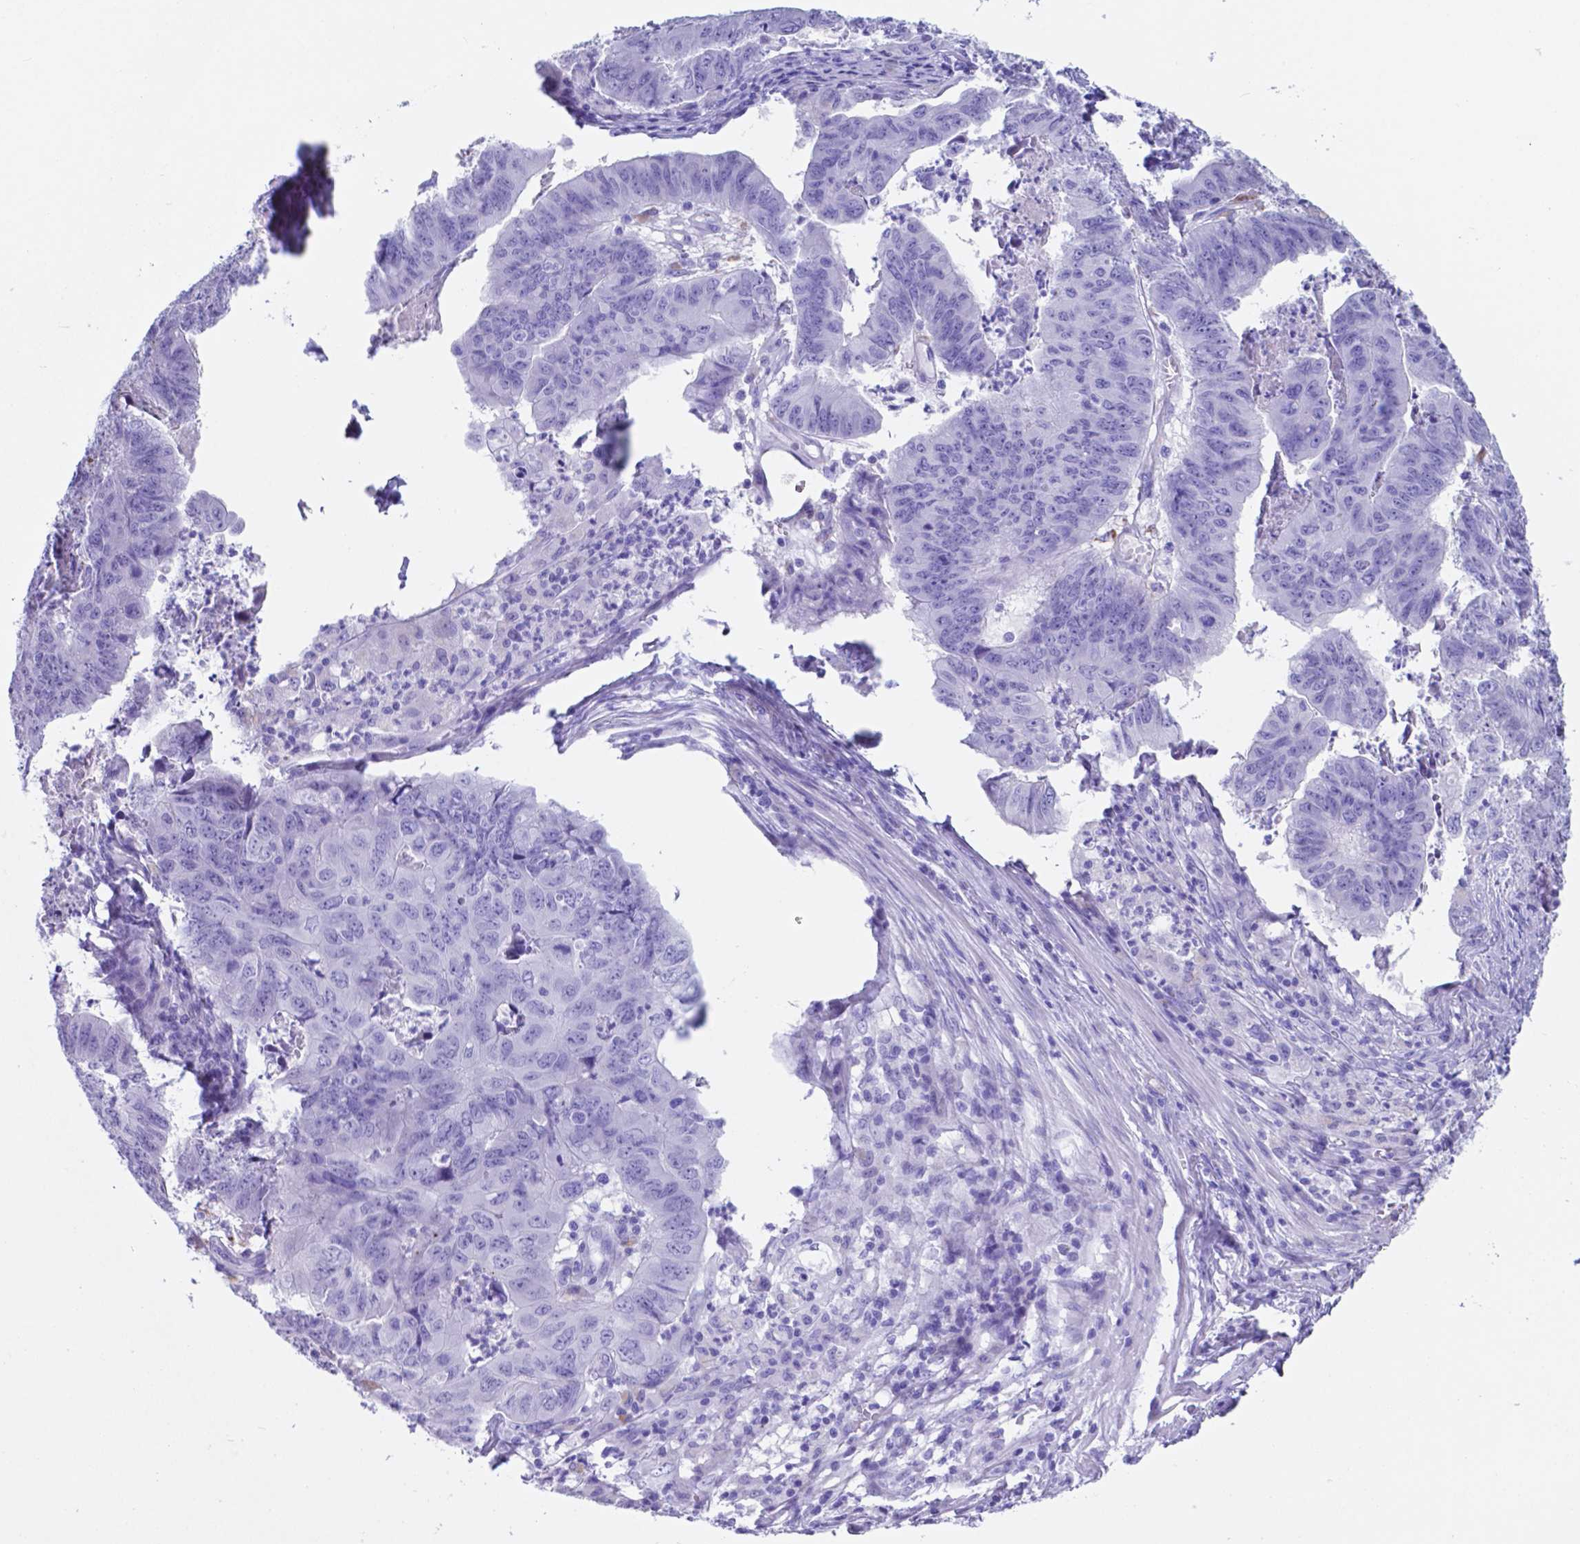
{"staining": {"intensity": "negative", "quantity": "none", "location": "none"}, "tissue": "stomach cancer", "cell_type": "Tumor cells", "image_type": "cancer", "snomed": [{"axis": "morphology", "description": "Adenocarcinoma, NOS"}, {"axis": "topography", "description": "Stomach, lower"}], "caption": "DAB immunohistochemical staining of human stomach cancer displays no significant positivity in tumor cells.", "gene": "DNAAF8", "patient": {"sex": "male", "age": 77}}